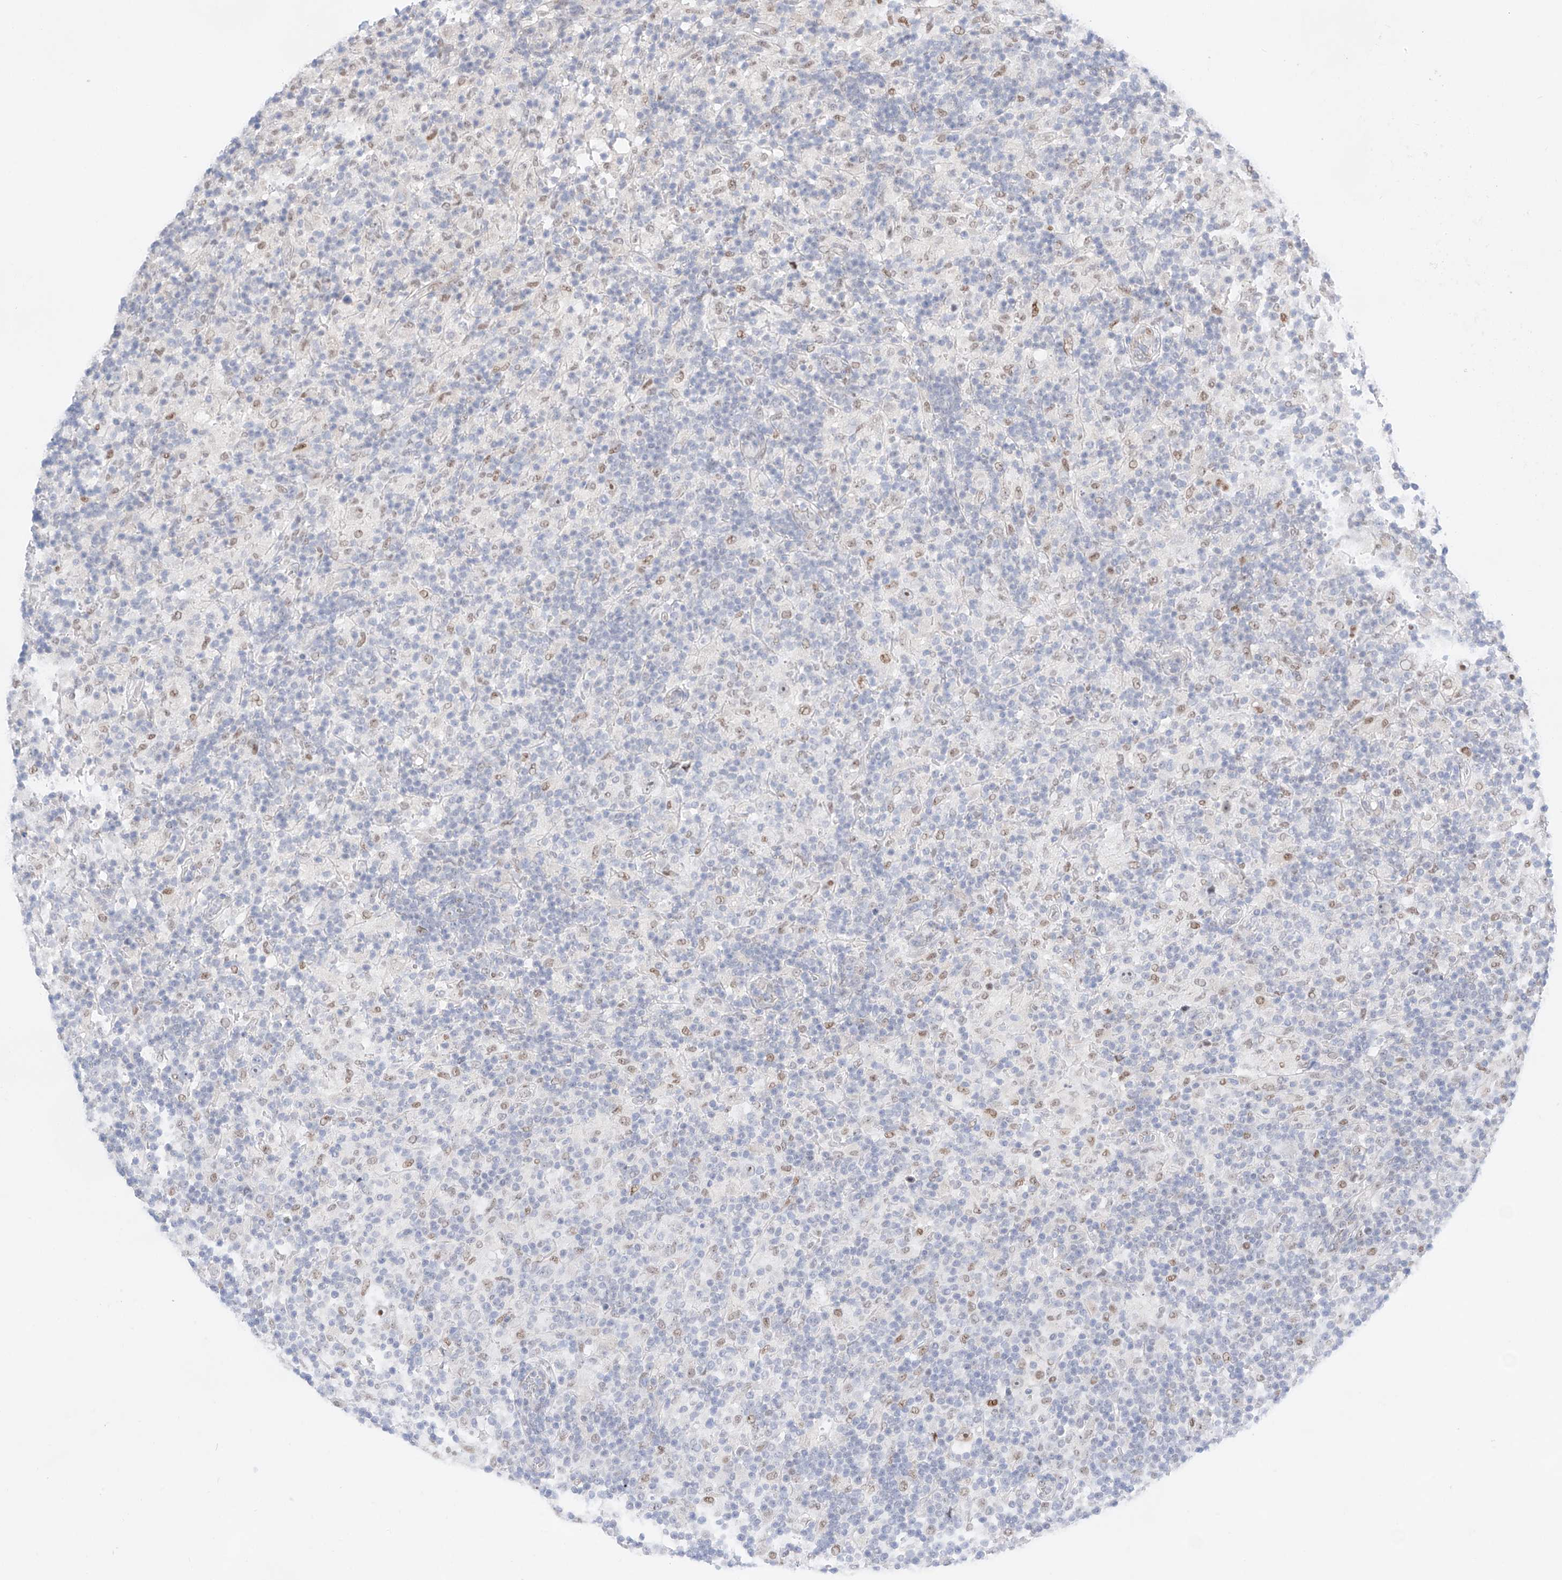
{"staining": {"intensity": "negative", "quantity": "none", "location": "none"}, "tissue": "lymphoma", "cell_type": "Tumor cells", "image_type": "cancer", "snomed": [{"axis": "morphology", "description": "Hodgkin's disease, NOS"}, {"axis": "topography", "description": "Lymph node"}], "caption": "Immunohistochemistry of human lymphoma reveals no positivity in tumor cells.", "gene": "NT5C3B", "patient": {"sex": "male", "age": 70}}